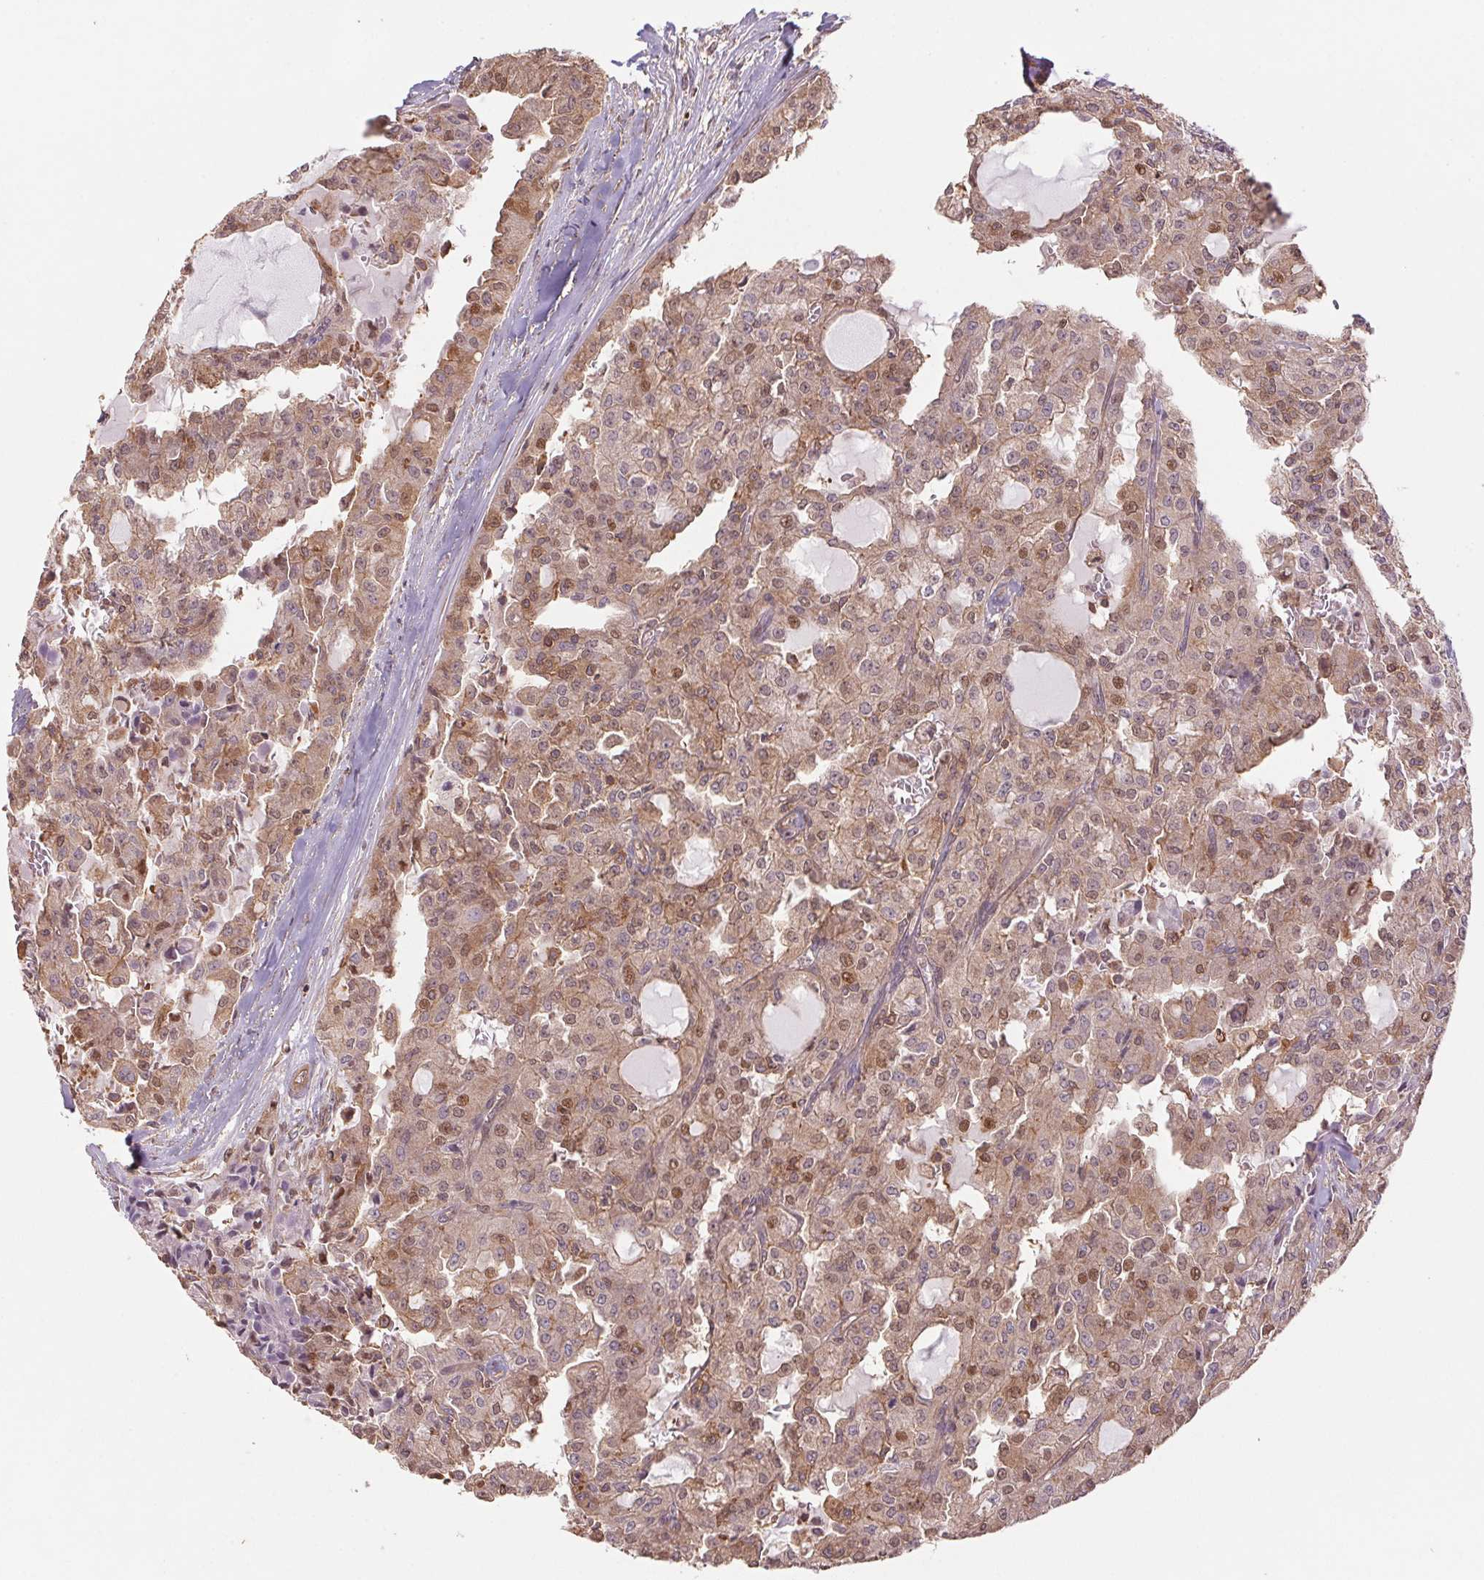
{"staining": {"intensity": "moderate", "quantity": ">75%", "location": "cytoplasmic/membranous,nuclear"}, "tissue": "head and neck cancer", "cell_type": "Tumor cells", "image_type": "cancer", "snomed": [{"axis": "morphology", "description": "Adenocarcinoma, NOS"}, {"axis": "topography", "description": "Head-Neck"}], "caption": "Immunohistochemical staining of human head and neck cancer shows moderate cytoplasmic/membranous and nuclear protein staining in approximately >75% of tumor cells.", "gene": "TUBA3D", "patient": {"sex": "male", "age": 64}}